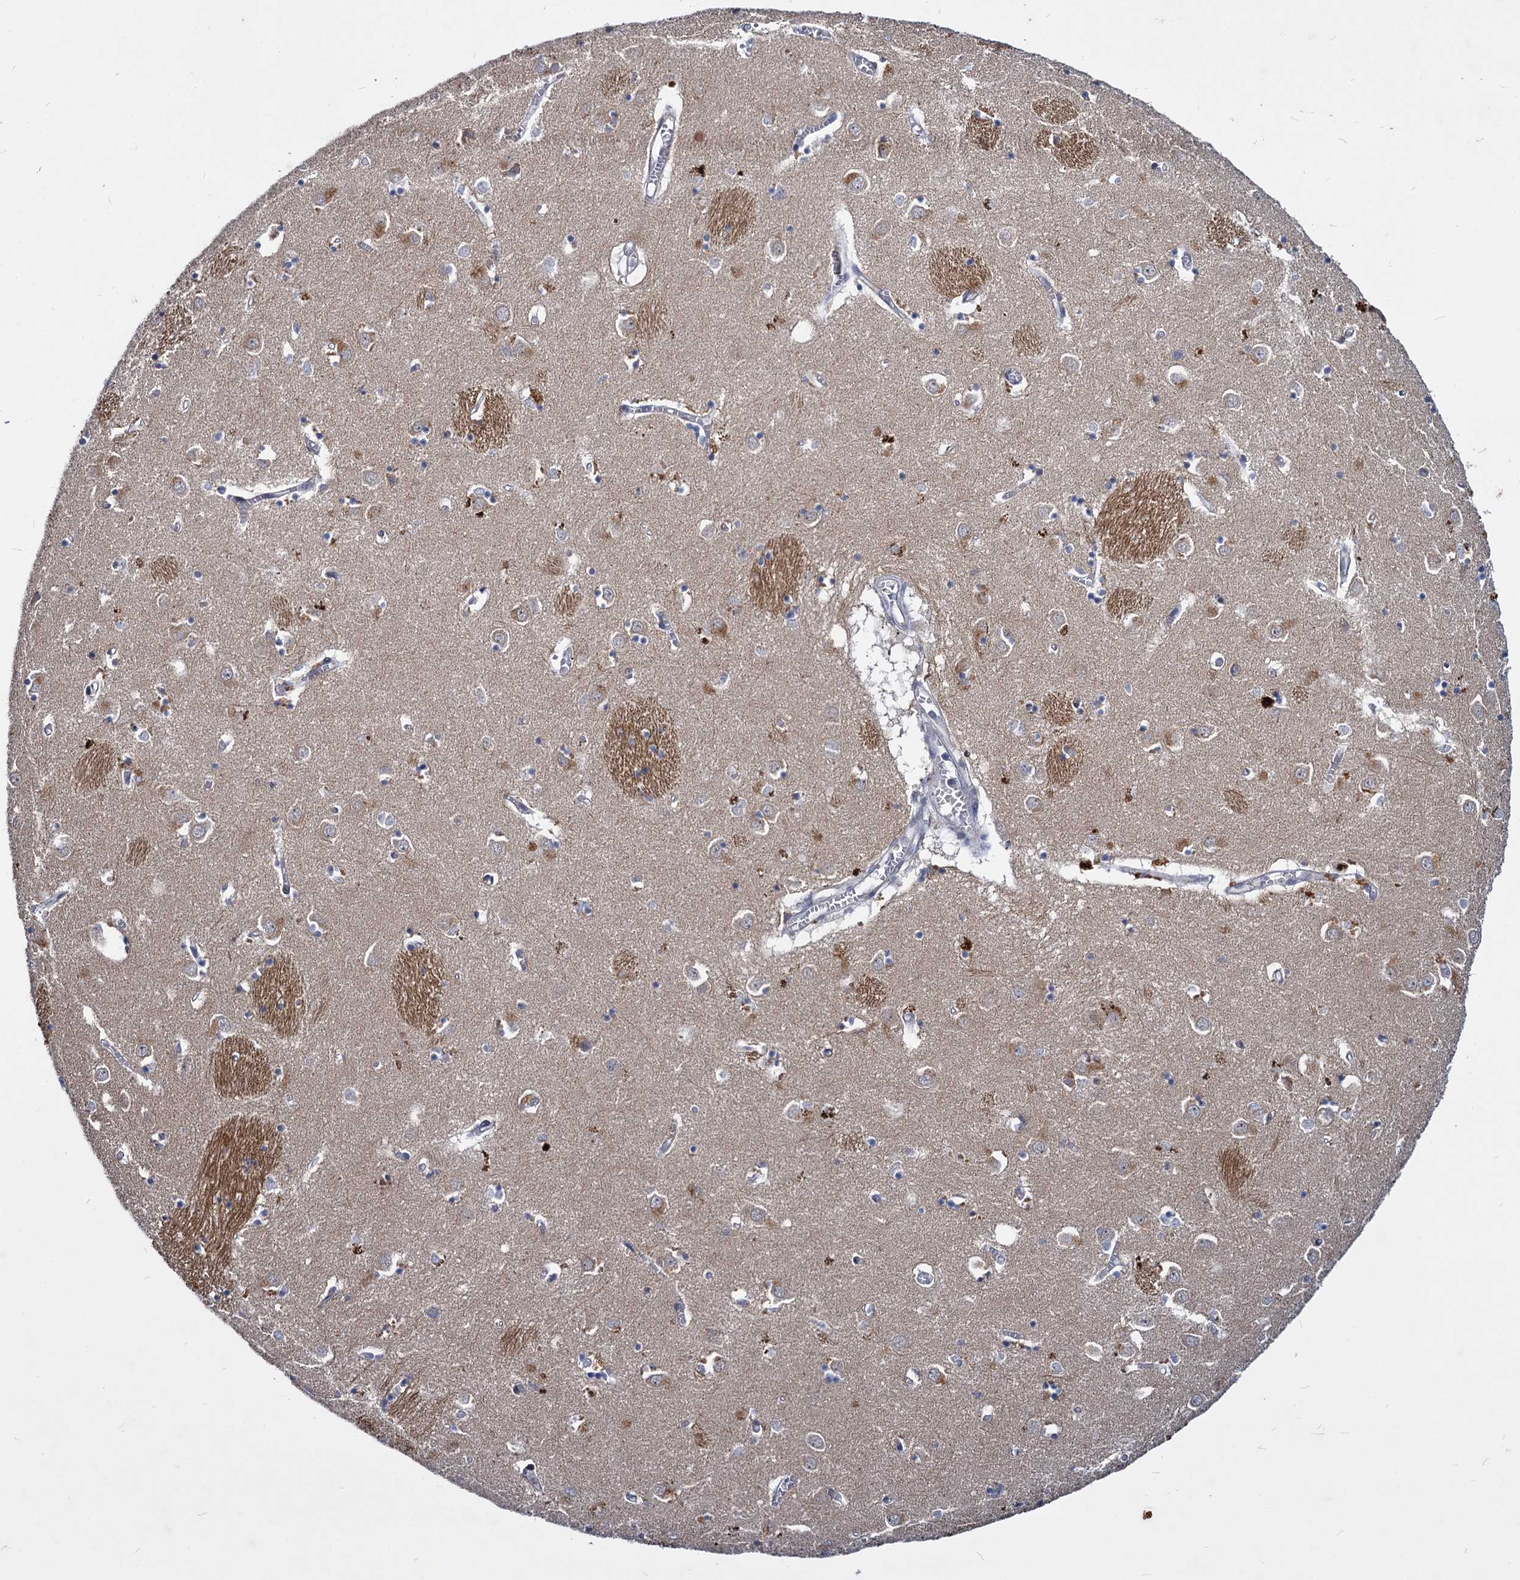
{"staining": {"intensity": "strong", "quantity": "<25%", "location": "cytoplasmic/membranous"}, "tissue": "caudate", "cell_type": "Glial cells", "image_type": "normal", "snomed": [{"axis": "morphology", "description": "Normal tissue, NOS"}, {"axis": "topography", "description": "Lateral ventricle wall"}], "caption": "A micrograph showing strong cytoplasmic/membranous staining in about <25% of glial cells in benign caudate, as visualized by brown immunohistochemical staining.", "gene": "C11orf86", "patient": {"sex": "male", "age": 70}}